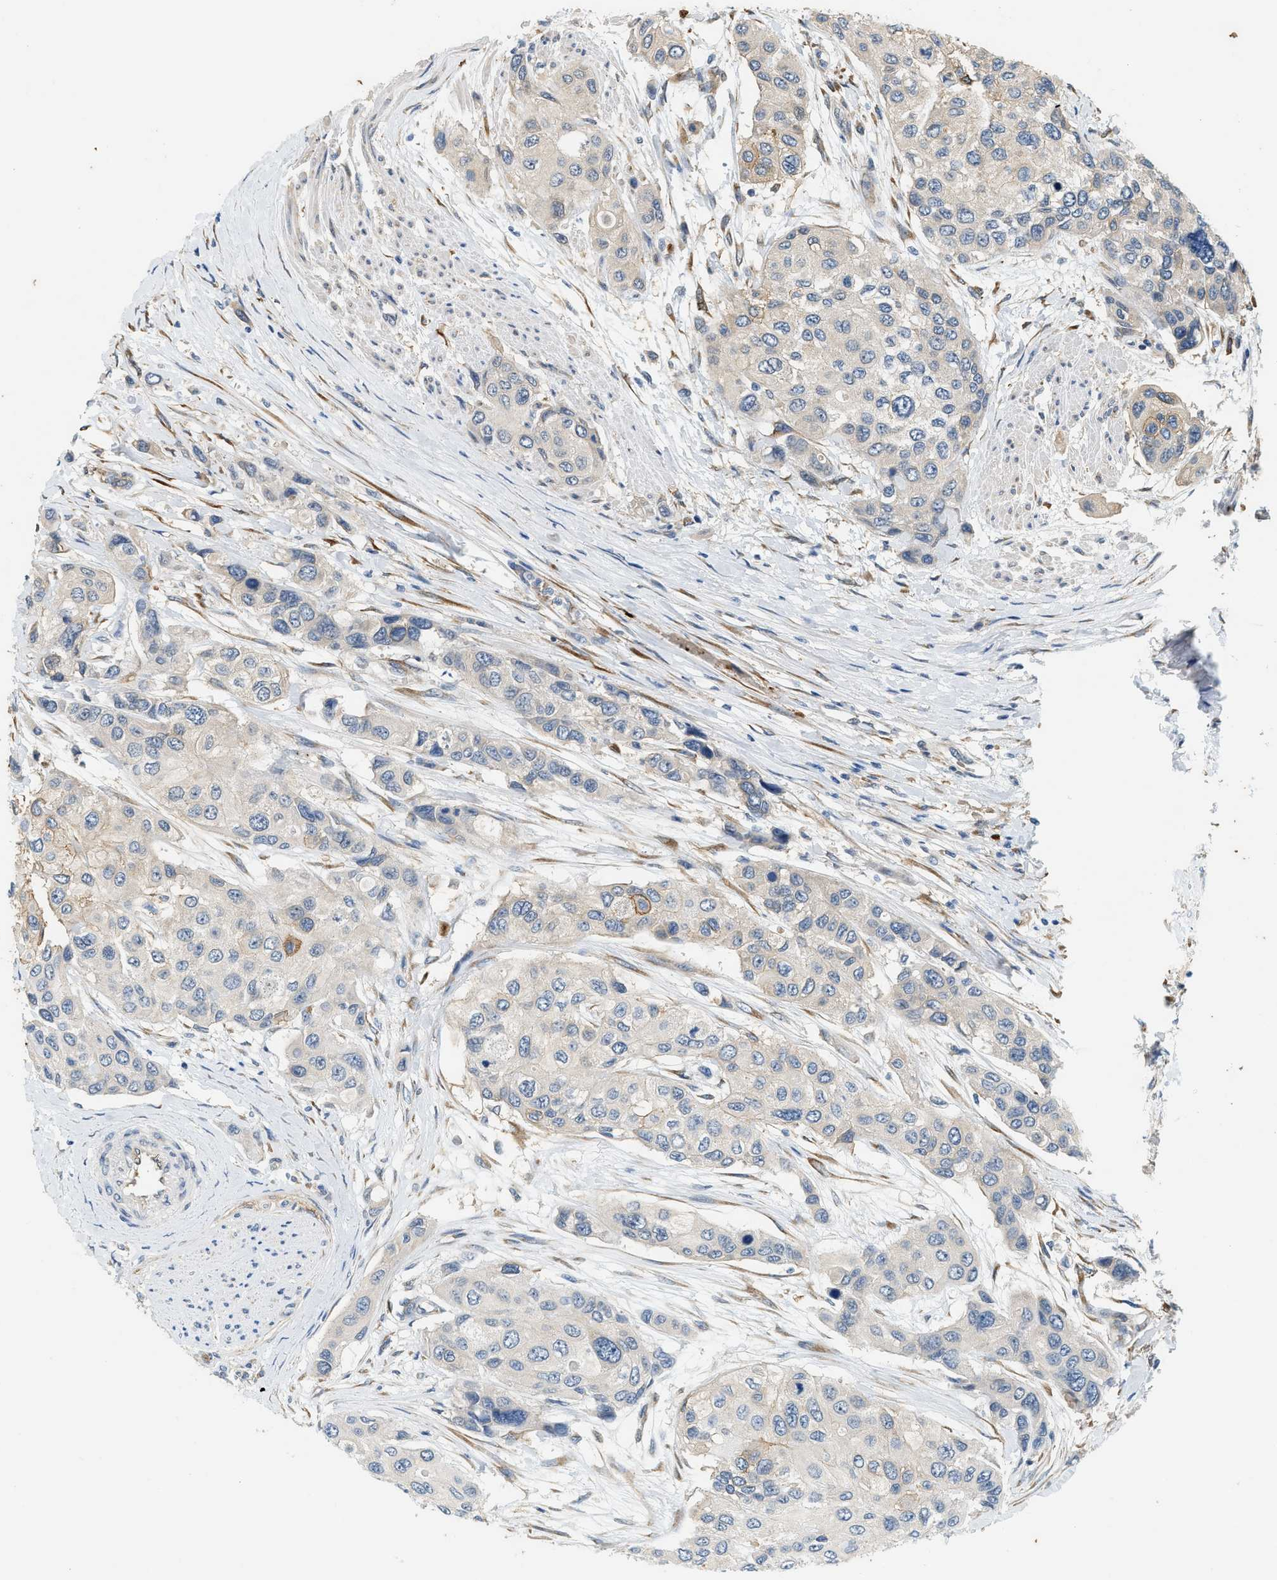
{"staining": {"intensity": "moderate", "quantity": "<25%", "location": "cytoplasmic/membranous"}, "tissue": "urothelial cancer", "cell_type": "Tumor cells", "image_type": "cancer", "snomed": [{"axis": "morphology", "description": "Urothelial carcinoma, High grade"}, {"axis": "topography", "description": "Urinary bladder"}], "caption": "This is a micrograph of immunohistochemistry staining of high-grade urothelial carcinoma, which shows moderate staining in the cytoplasmic/membranous of tumor cells.", "gene": "CYTH2", "patient": {"sex": "female", "age": 56}}